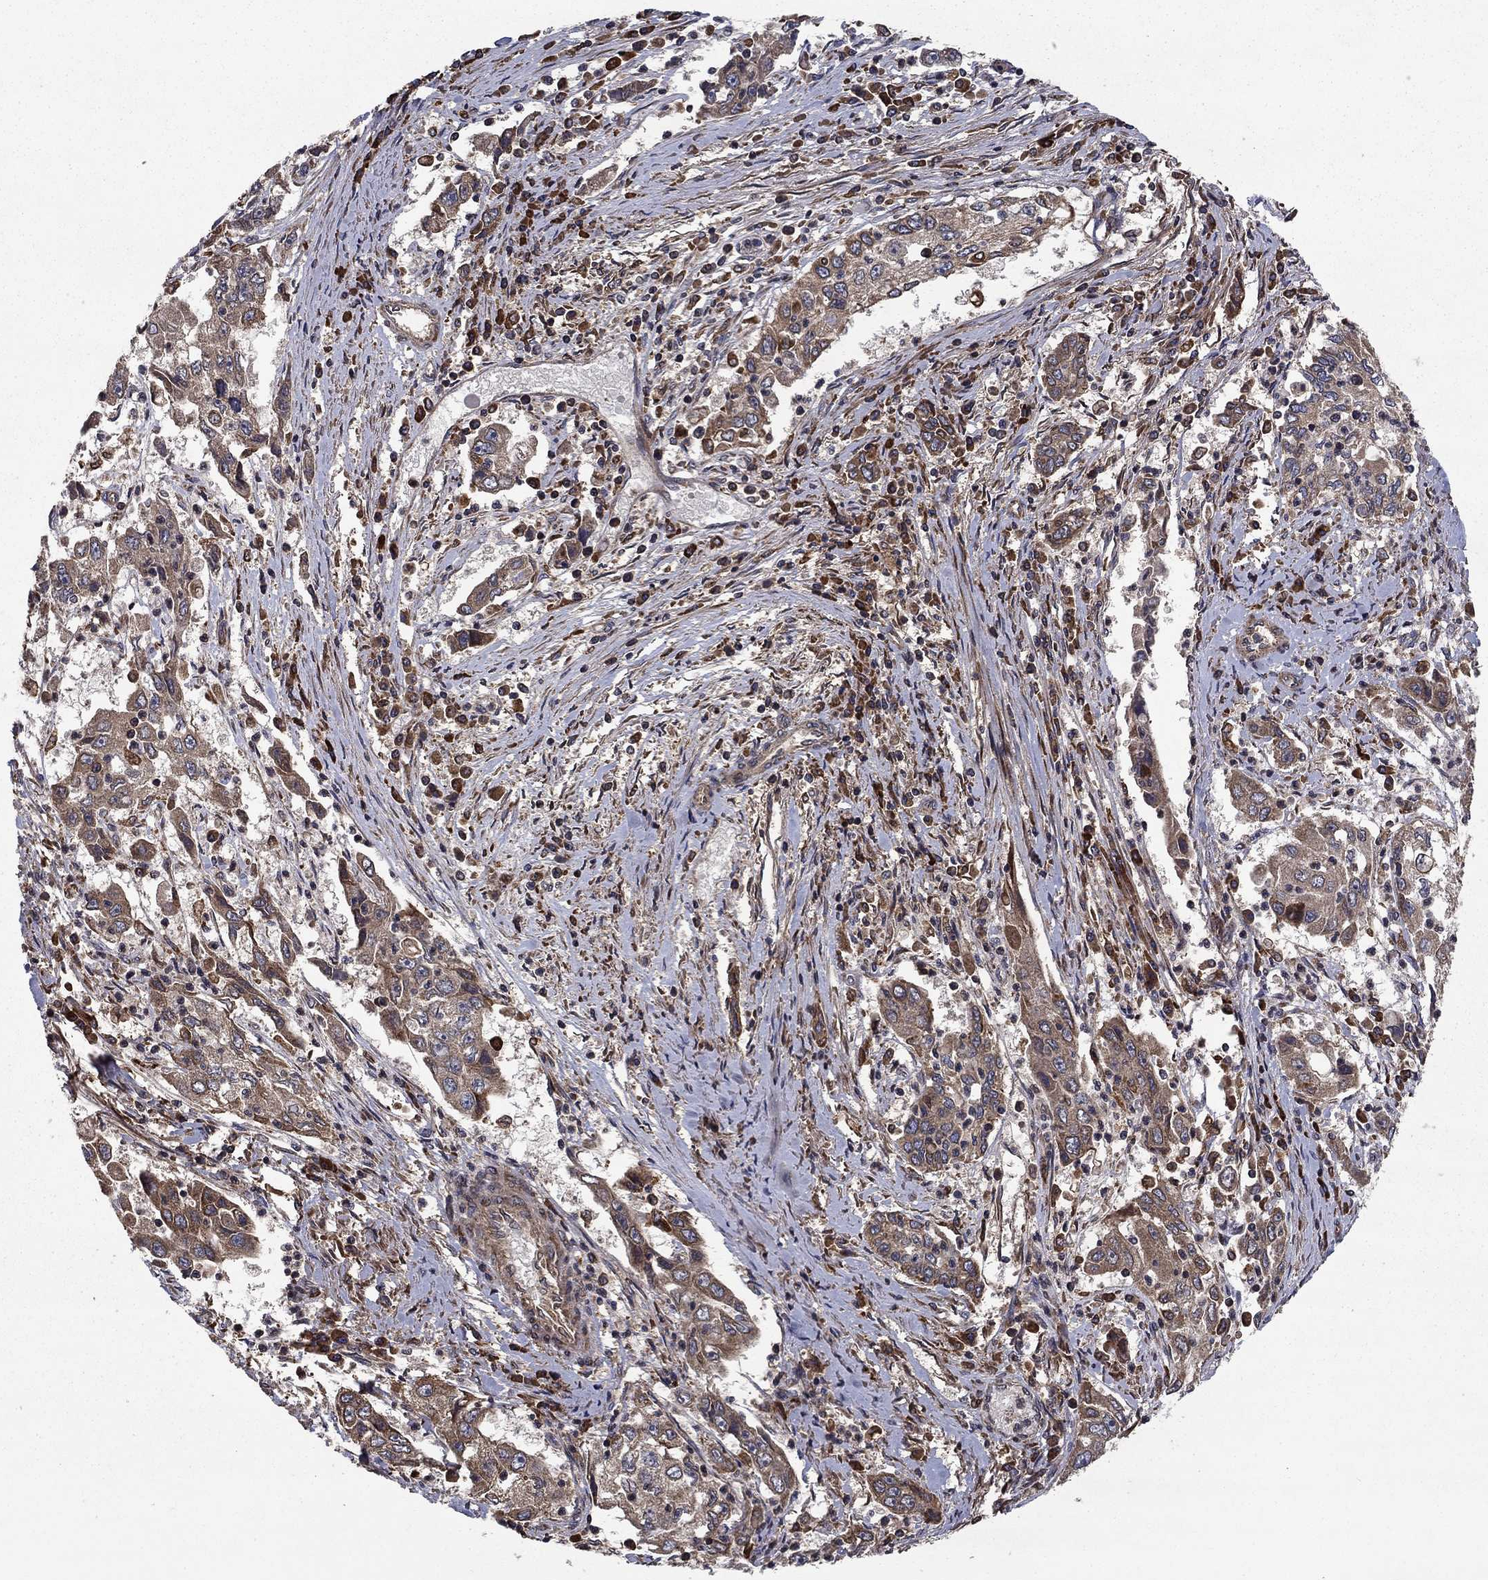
{"staining": {"intensity": "weak", "quantity": "25%-75%", "location": "cytoplasmic/membranous"}, "tissue": "cervical cancer", "cell_type": "Tumor cells", "image_type": "cancer", "snomed": [{"axis": "morphology", "description": "Squamous cell carcinoma, NOS"}, {"axis": "topography", "description": "Cervix"}], "caption": "High-power microscopy captured an IHC micrograph of squamous cell carcinoma (cervical), revealing weak cytoplasmic/membranous positivity in about 25%-75% of tumor cells. The protein of interest is shown in brown color, while the nuclei are stained blue.", "gene": "BABAM2", "patient": {"sex": "female", "age": 36}}